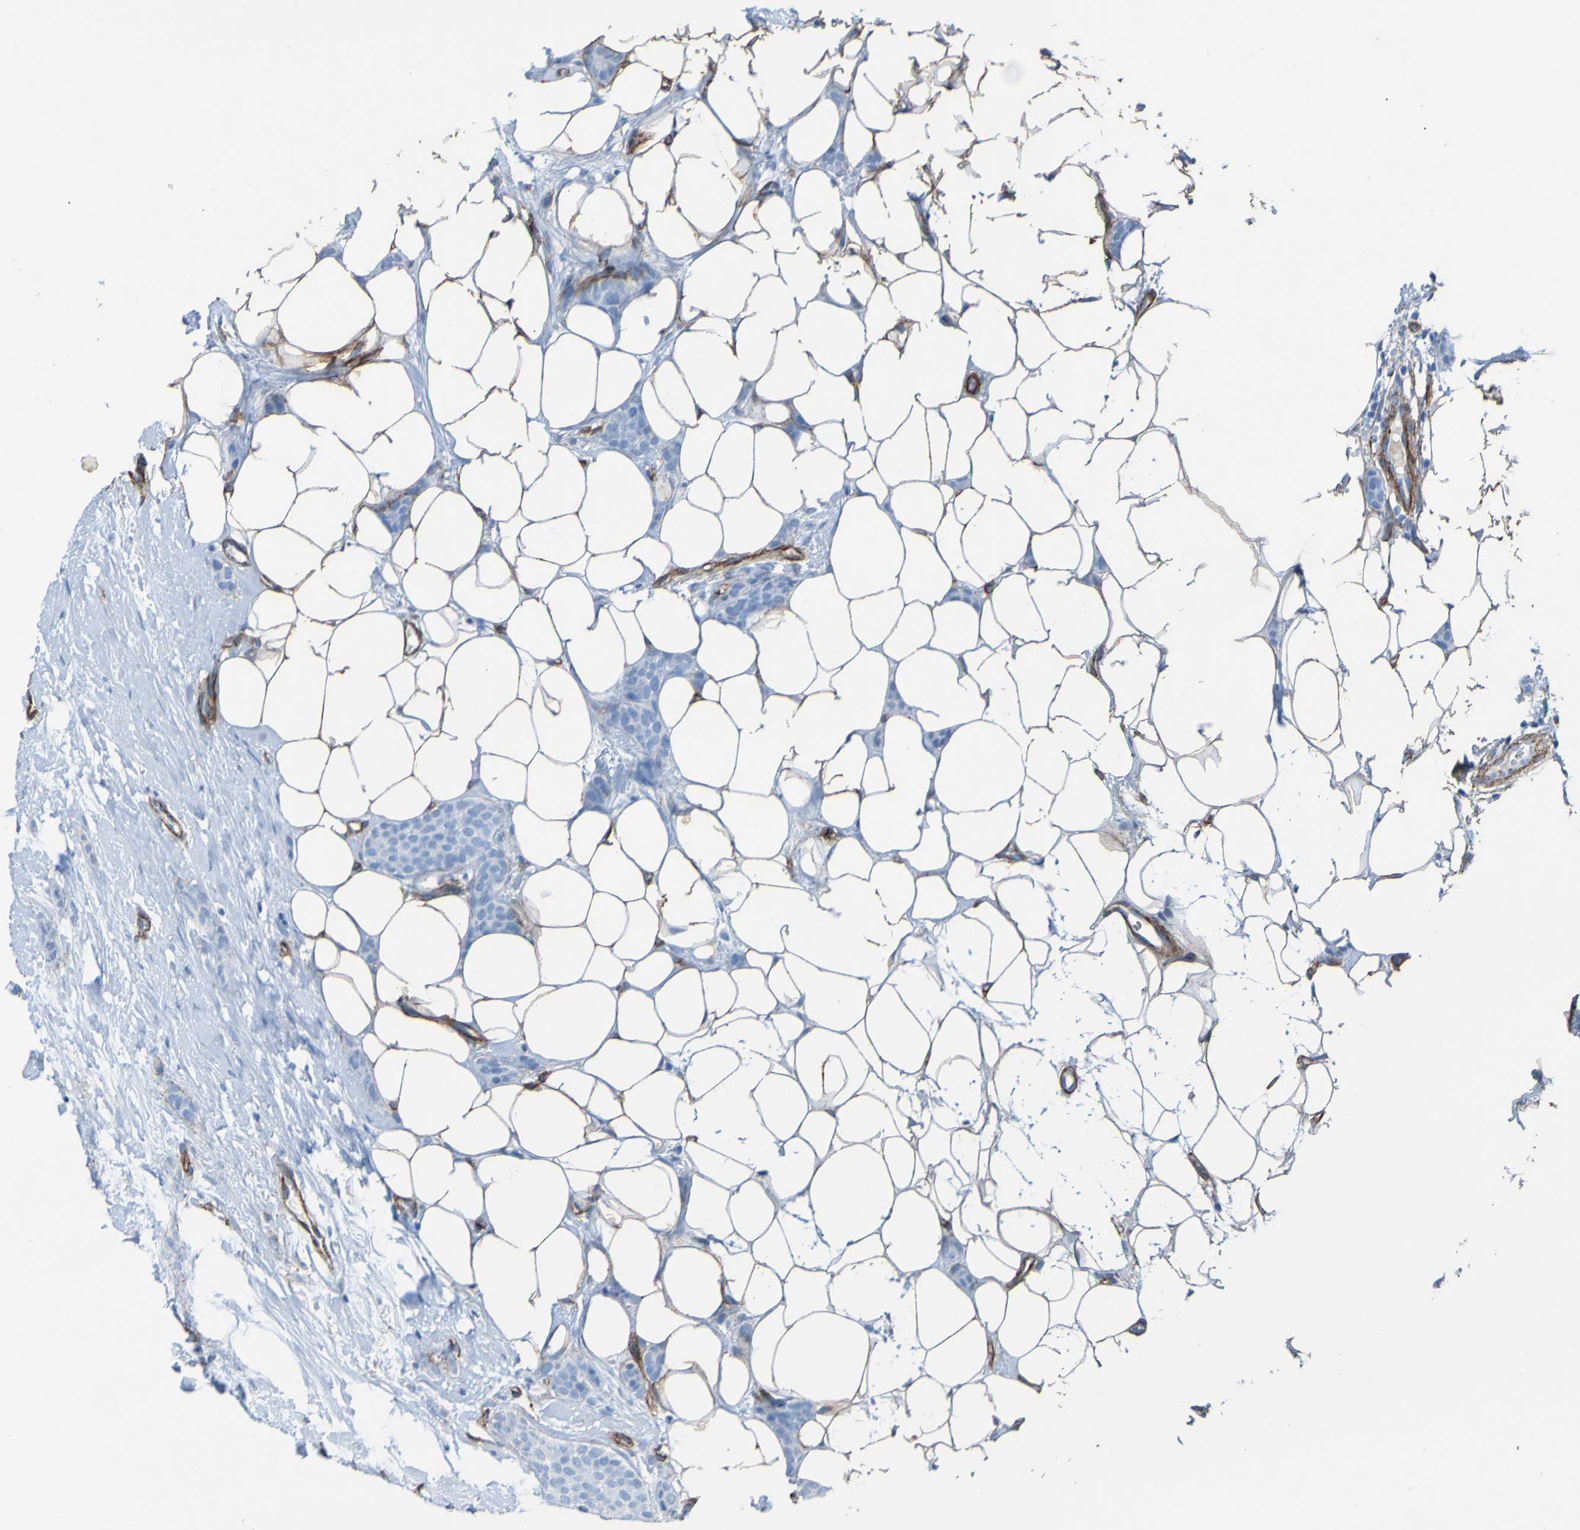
{"staining": {"intensity": "negative", "quantity": "none", "location": "none"}, "tissue": "breast cancer", "cell_type": "Tumor cells", "image_type": "cancer", "snomed": [{"axis": "morphology", "description": "Lobular carcinoma"}, {"axis": "topography", "description": "Skin"}, {"axis": "topography", "description": "Breast"}], "caption": "High power microscopy micrograph of an IHC photomicrograph of breast cancer (lobular carcinoma), revealing no significant positivity in tumor cells.", "gene": "COL4A2", "patient": {"sex": "female", "age": 46}}